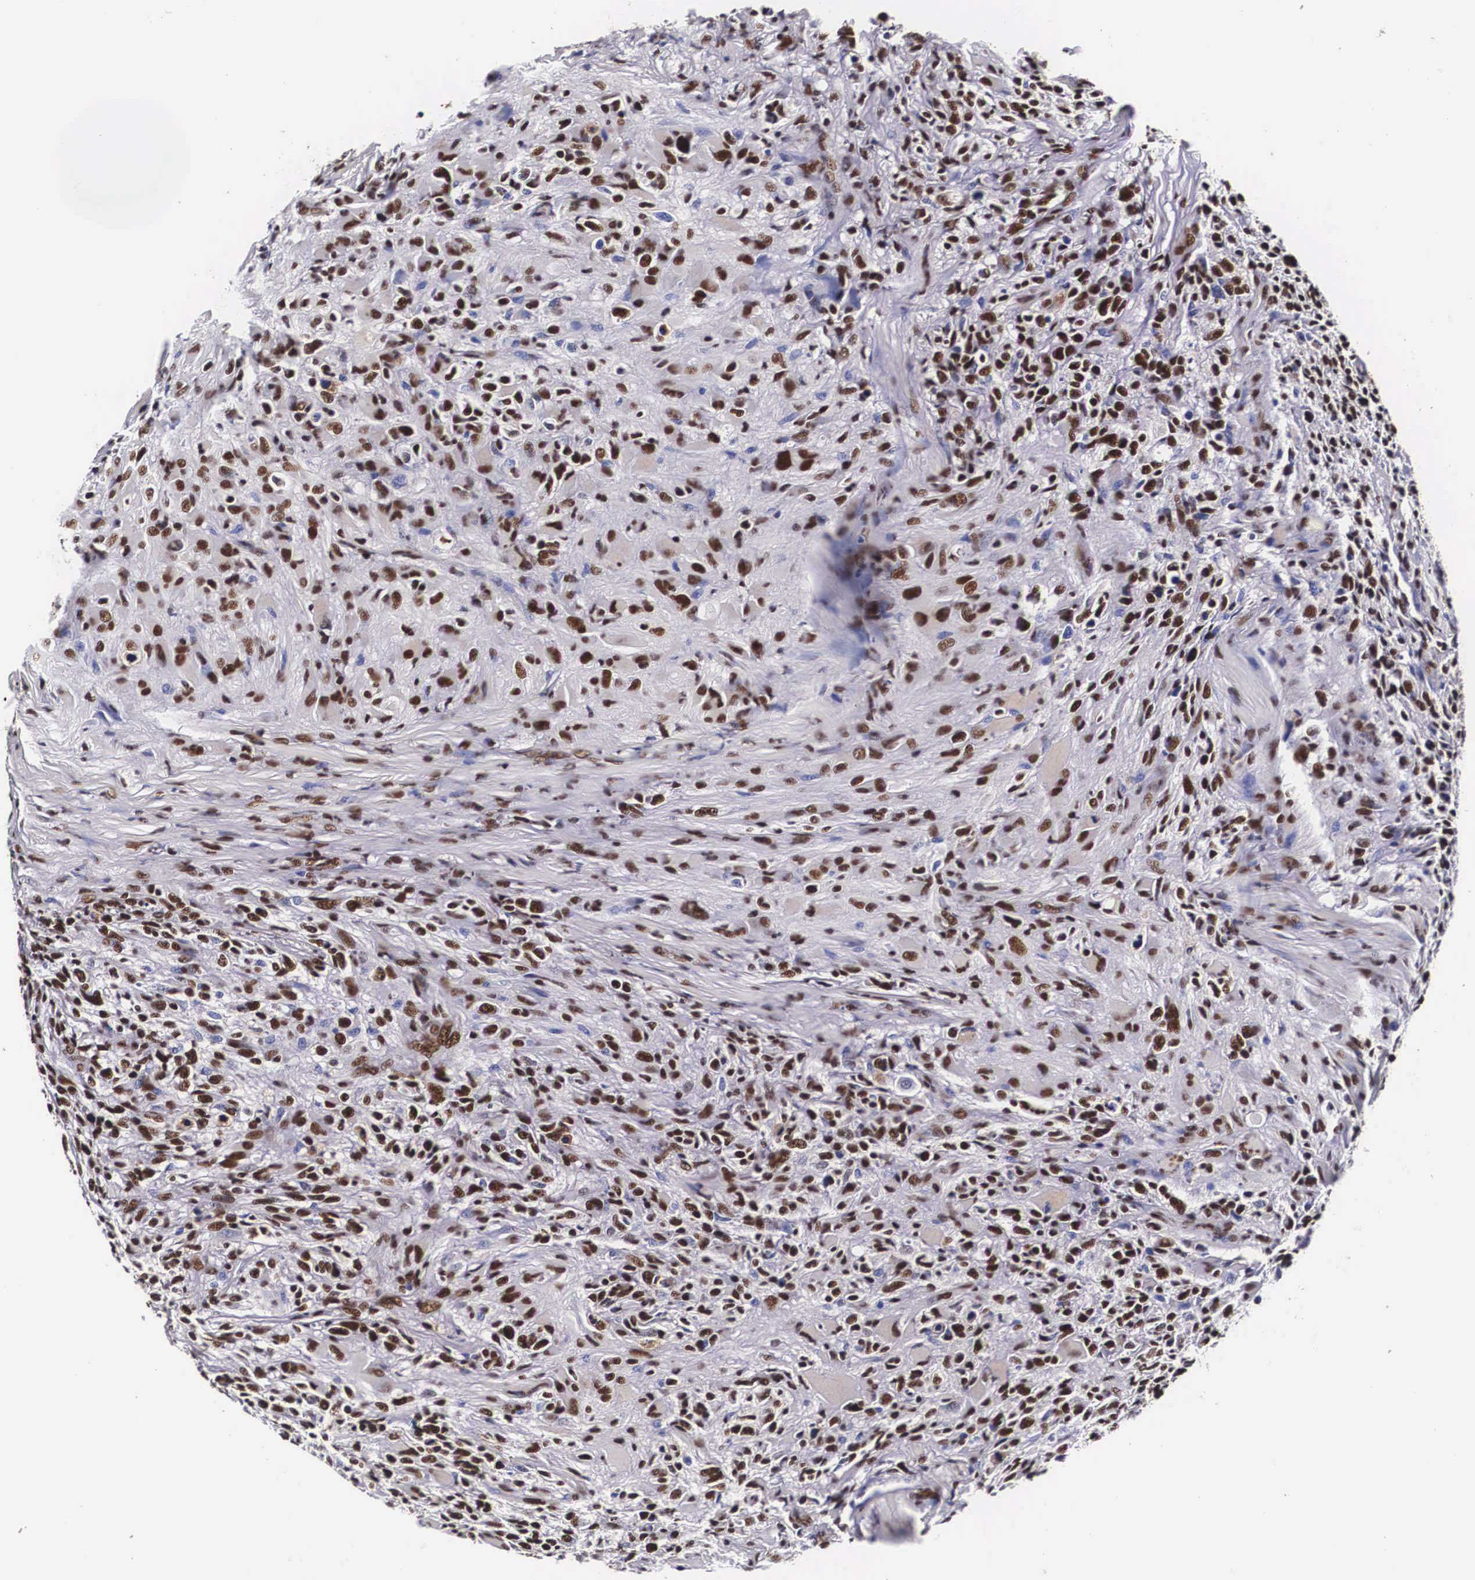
{"staining": {"intensity": "strong", "quantity": ">75%", "location": "nuclear"}, "tissue": "glioma", "cell_type": "Tumor cells", "image_type": "cancer", "snomed": [{"axis": "morphology", "description": "Glioma, malignant, High grade"}, {"axis": "topography", "description": "Brain"}], "caption": "Human malignant glioma (high-grade) stained for a protein (brown) shows strong nuclear positive expression in about >75% of tumor cells.", "gene": "PABPN1", "patient": {"sex": "male", "age": 69}}